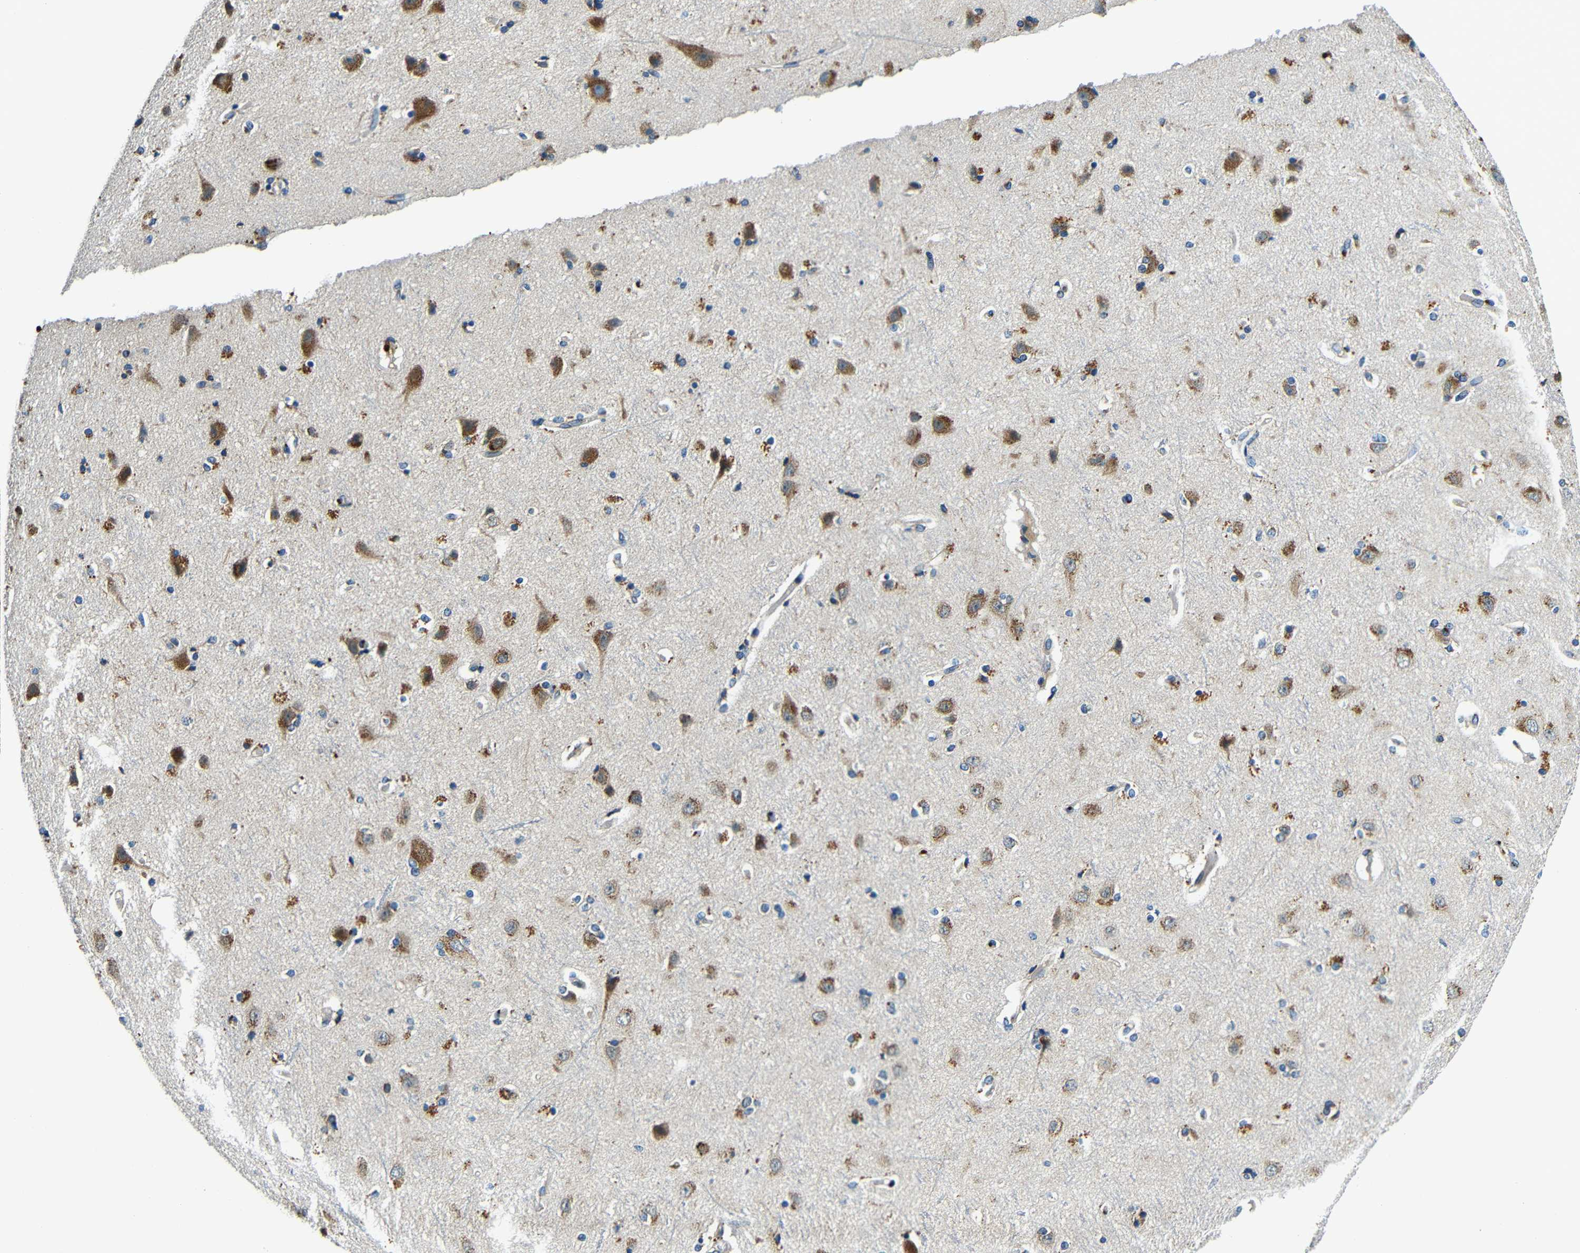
{"staining": {"intensity": "negative", "quantity": "none", "location": "none"}, "tissue": "cerebral cortex", "cell_type": "Endothelial cells", "image_type": "normal", "snomed": [{"axis": "morphology", "description": "Normal tissue, NOS"}, {"axis": "topography", "description": "Cerebral cortex"}], "caption": "A high-resolution image shows IHC staining of benign cerebral cortex, which demonstrates no significant positivity in endothelial cells.", "gene": "USO1", "patient": {"sex": "female", "age": 54}}